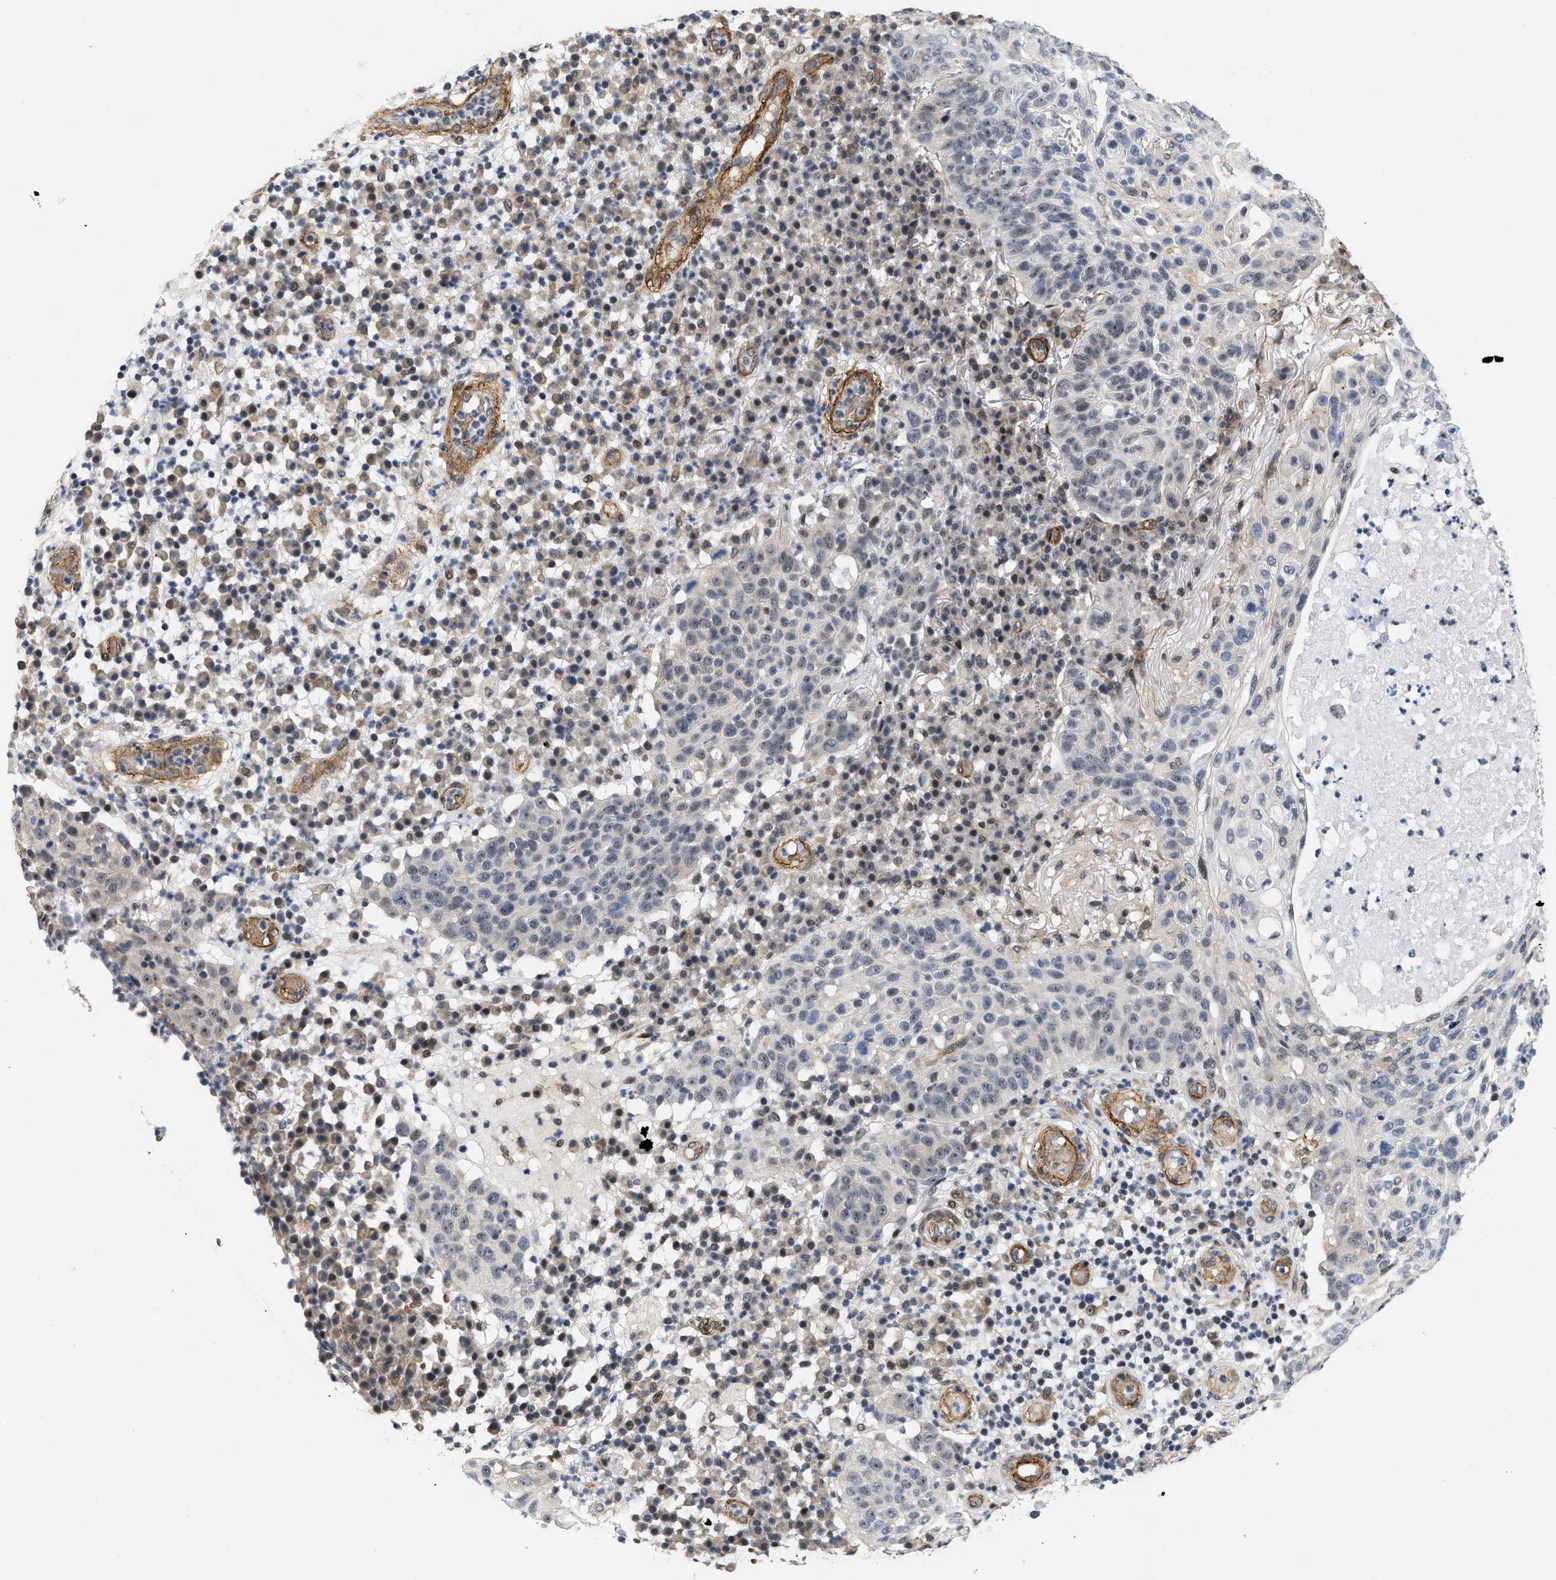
{"staining": {"intensity": "negative", "quantity": "none", "location": "none"}, "tissue": "skin cancer", "cell_type": "Tumor cells", "image_type": "cancer", "snomed": [{"axis": "morphology", "description": "Squamous cell carcinoma in situ, NOS"}, {"axis": "morphology", "description": "Squamous cell carcinoma, NOS"}, {"axis": "topography", "description": "Skin"}], "caption": "An IHC histopathology image of skin cancer (squamous cell carcinoma) is shown. There is no staining in tumor cells of skin cancer (squamous cell carcinoma).", "gene": "GPRASP2", "patient": {"sex": "male", "age": 93}}